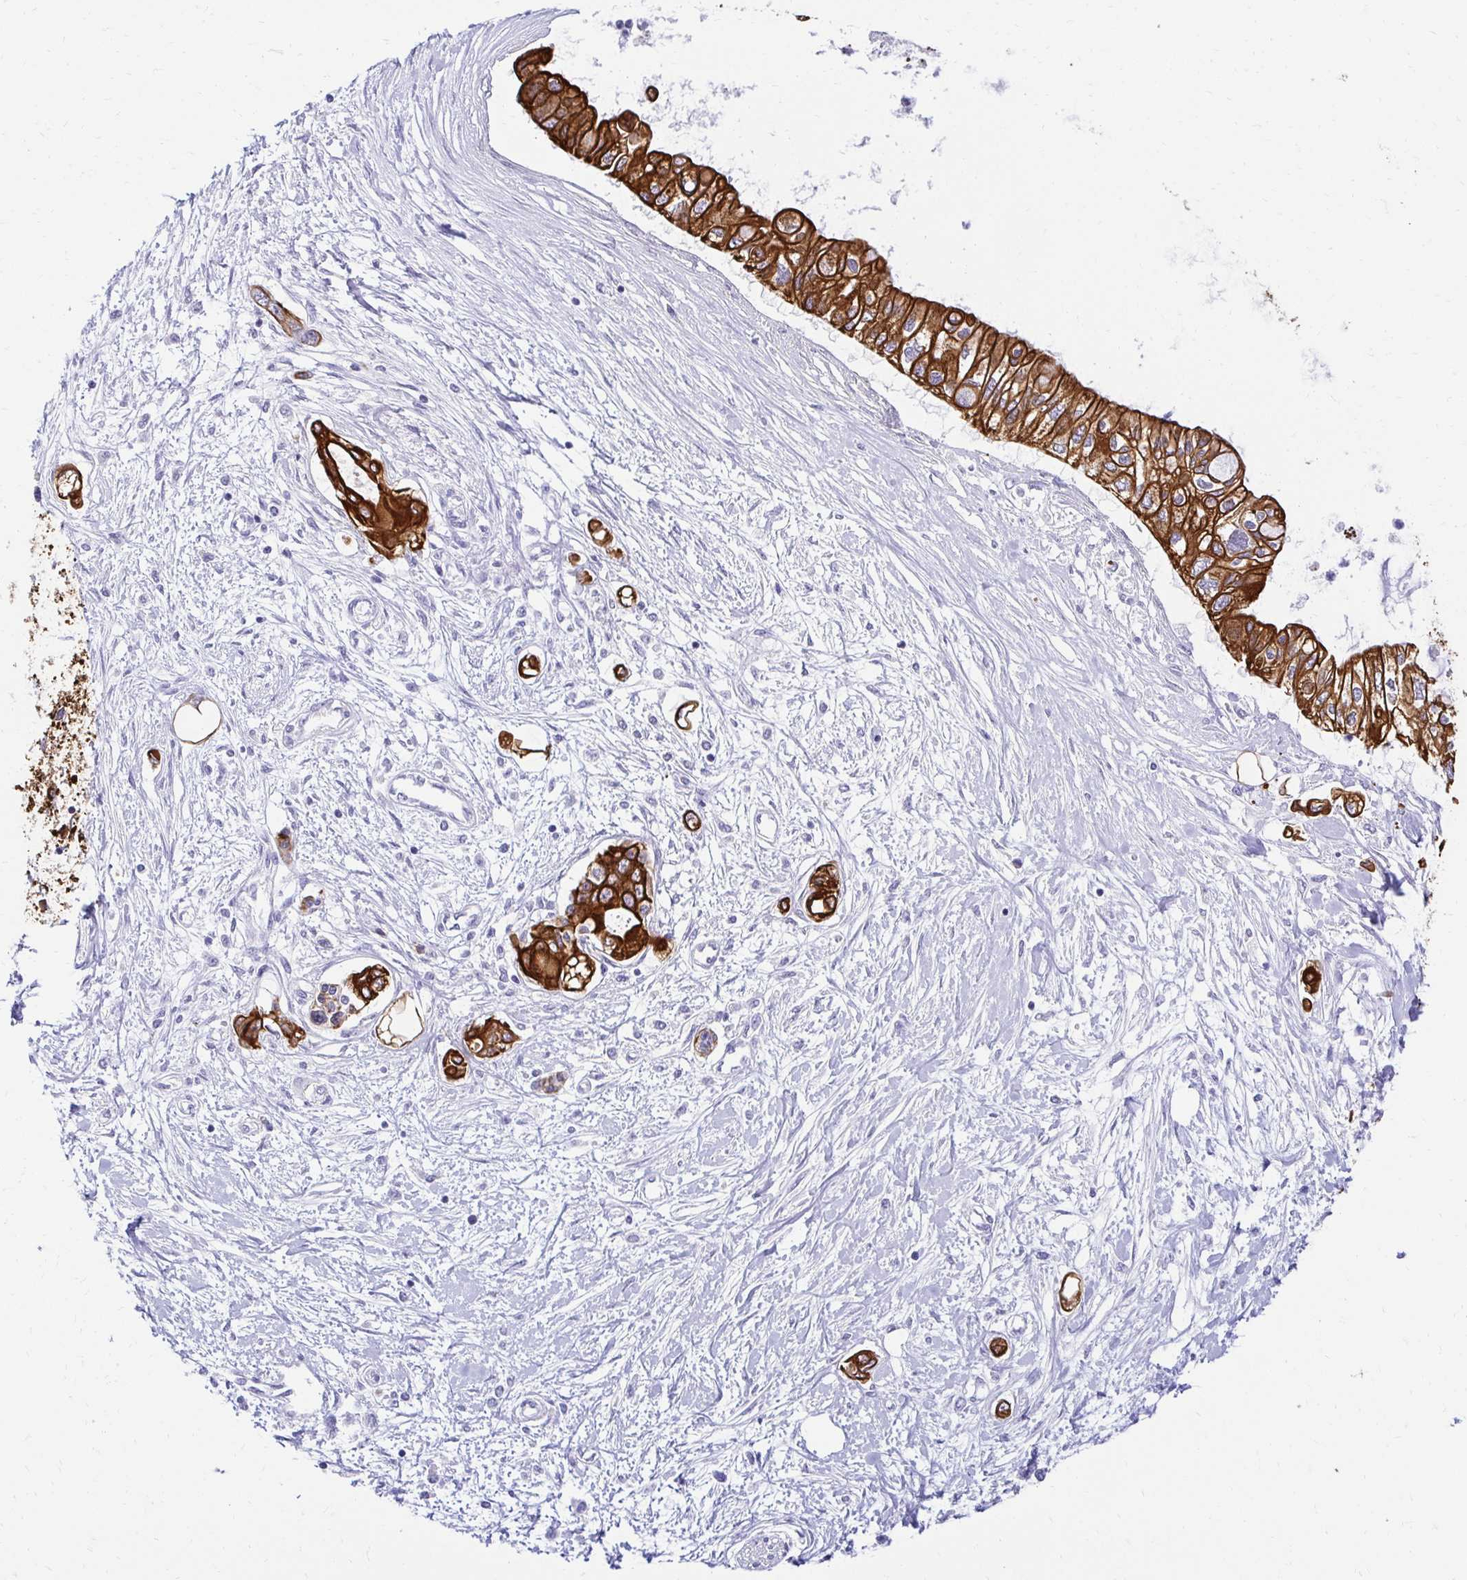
{"staining": {"intensity": "strong", "quantity": ">75%", "location": "cytoplasmic/membranous"}, "tissue": "pancreatic cancer", "cell_type": "Tumor cells", "image_type": "cancer", "snomed": [{"axis": "morphology", "description": "Adenocarcinoma, NOS"}, {"axis": "topography", "description": "Pancreas"}], "caption": "High-power microscopy captured an immunohistochemistry image of pancreatic adenocarcinoma, revealing strong cytoplasmic/membranous positivity in about >75% of tumor cells. (DAB IHC with brightfield microscopy, high magnification).", "gene": "C1QTNF2", "patient": {"sex": "female", "age": 77}}